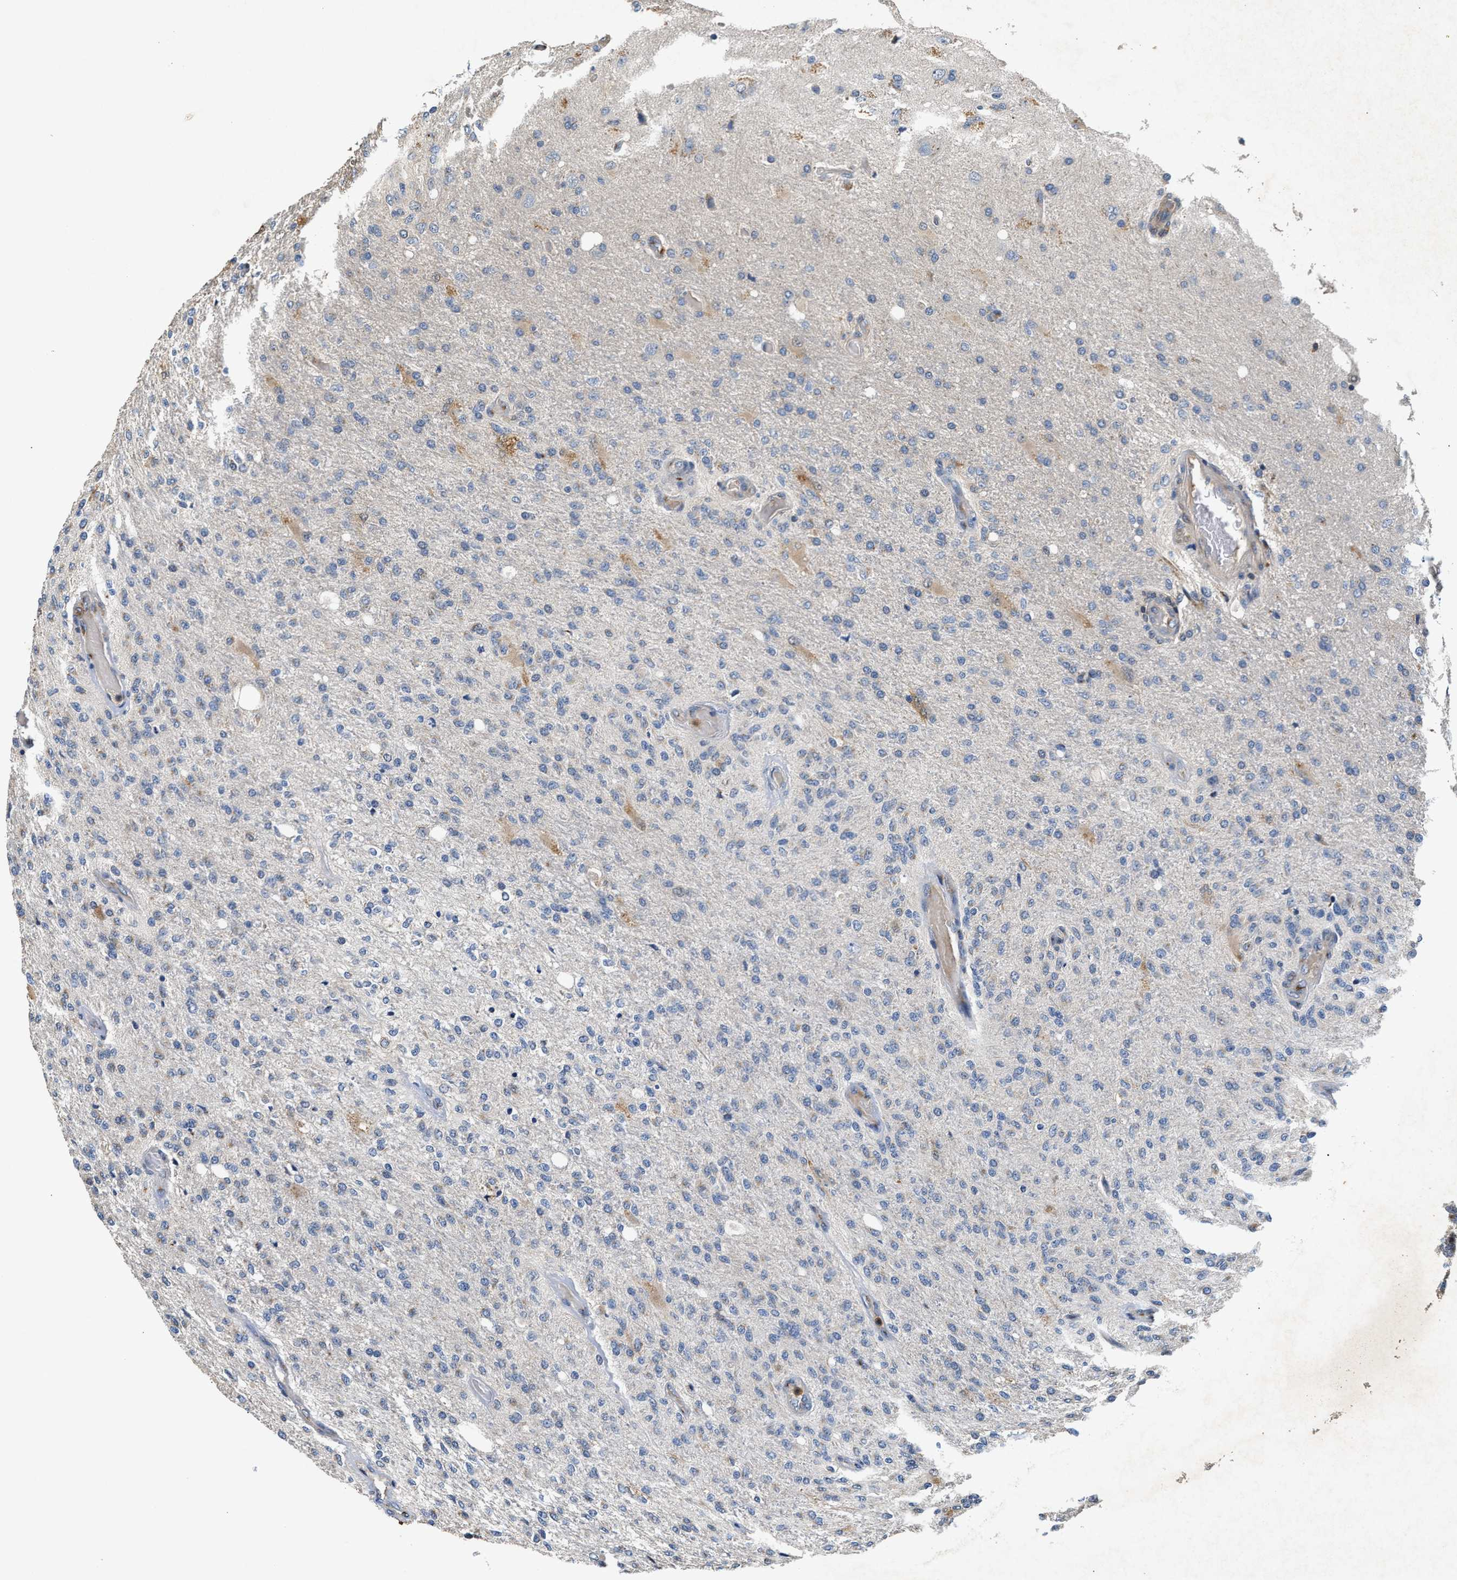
{"staining": {"intensity": "weak", "quantity": "<25%", "location": "cytoplasmic/membranous"}, "tissue": "glioma", "cell_type": "Tumor cells", "image_type": "cancer", "snomed": [{"axis": "morphology", "description": "Normal tissue, NOS"}, {"axis": "morphology", "description": "Glioma, malignant, High grade"}, {"axis": "topography", "description": "Cerebral cortex"}], "caption": "Immunohistochemistry histopathology image of human glioma stained for a protein (brown), which displays no positivity in tumor cells. (Stains: DAB immunohistochemistry (IHC) with hematoxylin counter stain, Microscopy: brightfield microscopy at high magnification).", "gene": "CHUK", "patient": {"sex": "male", "age": 77}}